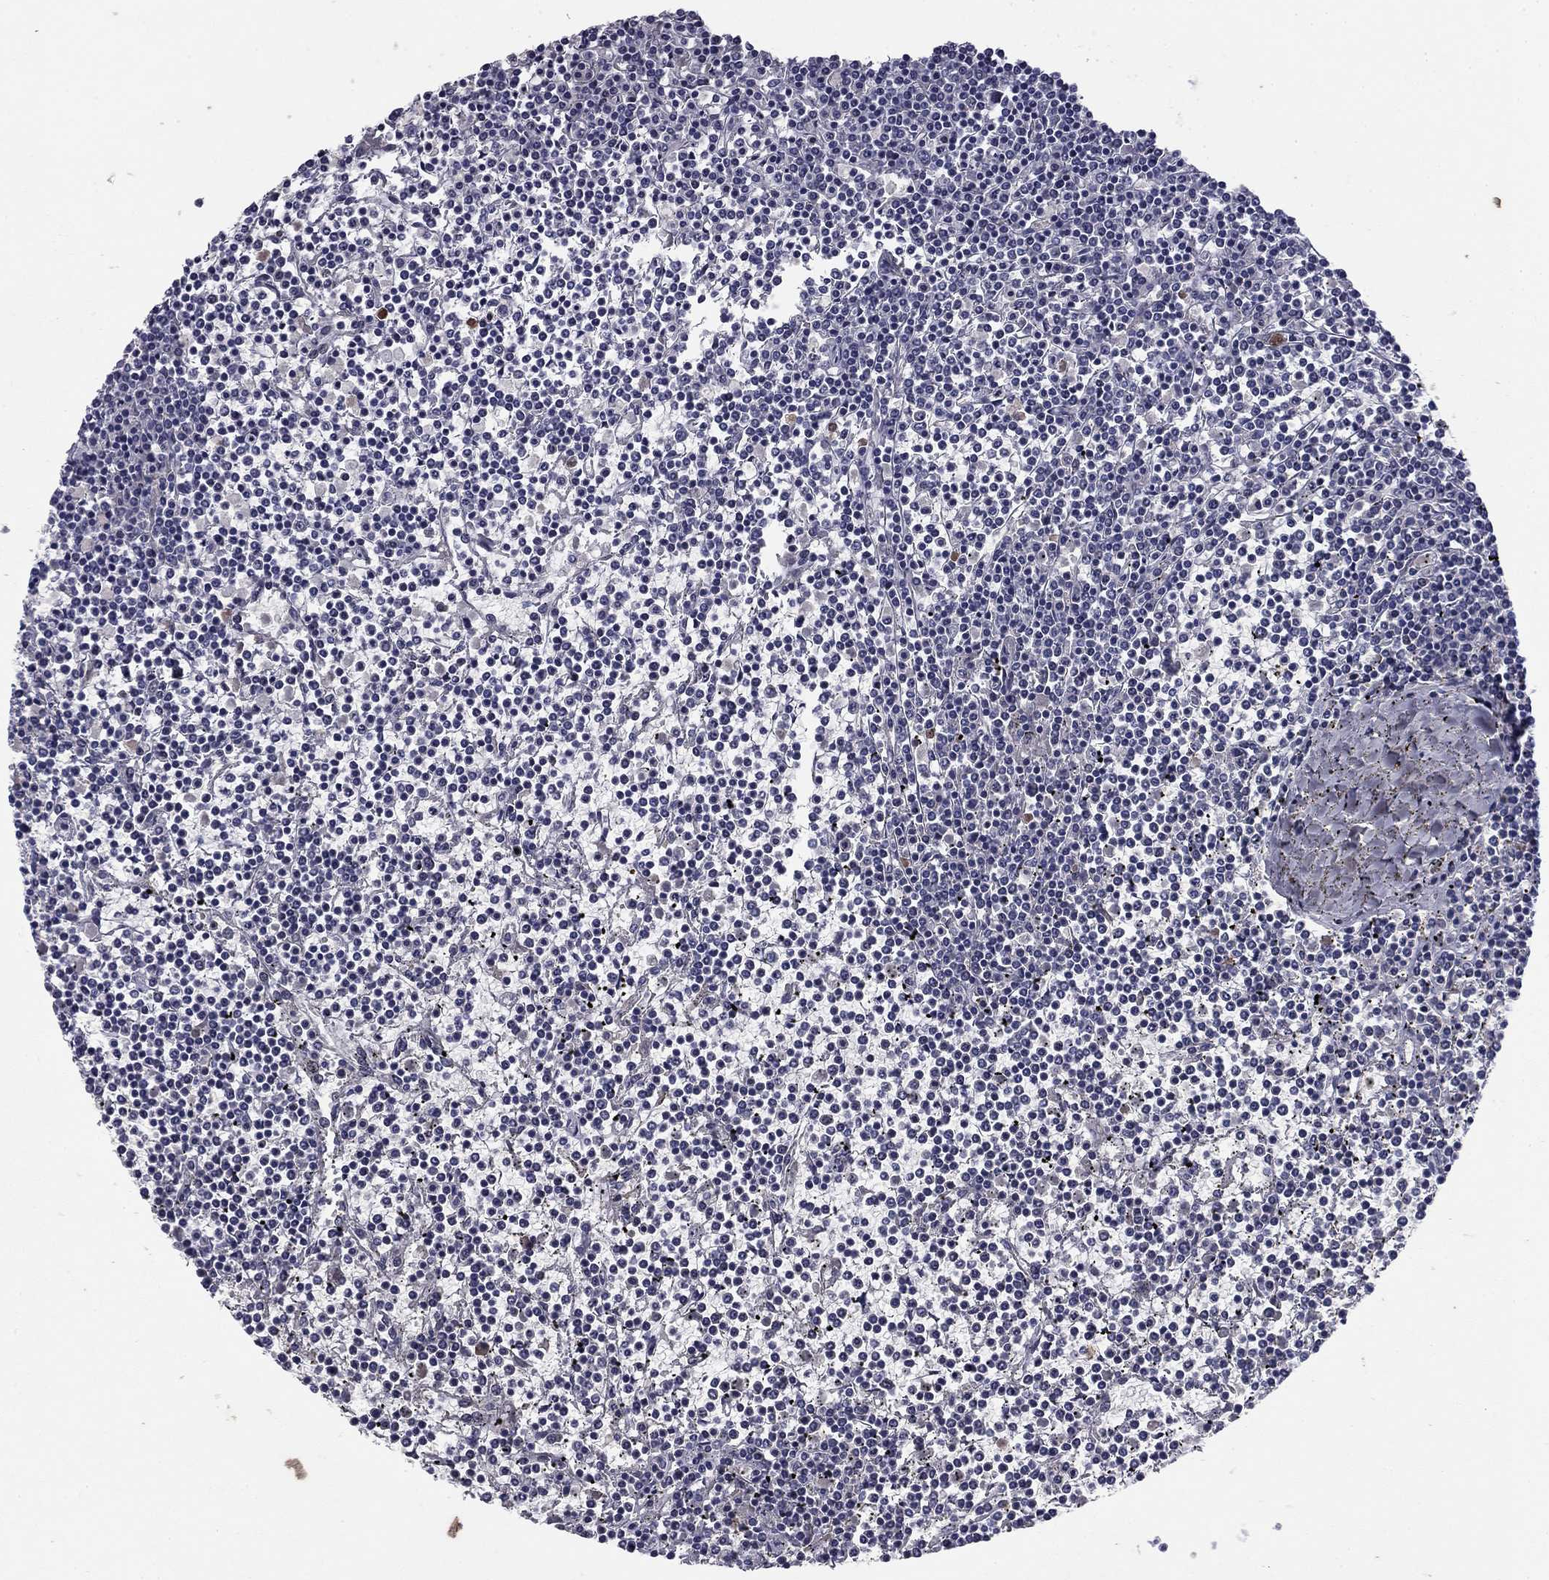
{"staining": {"intensity": "negative", "quantity": "none", "location": "none"}, "tissue": "lymphoma", "cell_type": "Tumor cells", "image_type": "cancer", "snomed": [{"axis": "morphology", "description": "Malignant lymphoma, non-Hodgkin's type, Low grade"}, {"axis": "topography", "description": "Spleen"}], "caption": "An immunohistochemistry (IHC) micrograph of malignant lymphoma, non-Hodgkin's type (low-grade) is shown. There is no staining in tumor cells of malignant lymphoma, non-Hodgkin's type (low-grade). The staining was performed using DAB (3,3'-diaminobenzidine) to visualize the protein expression in brown, while the nuclei were stained in blue with hematoxylin (Magnification: 20x).", "gene": "COL2A1", "patient": {"sex": "female", "age": 19}}